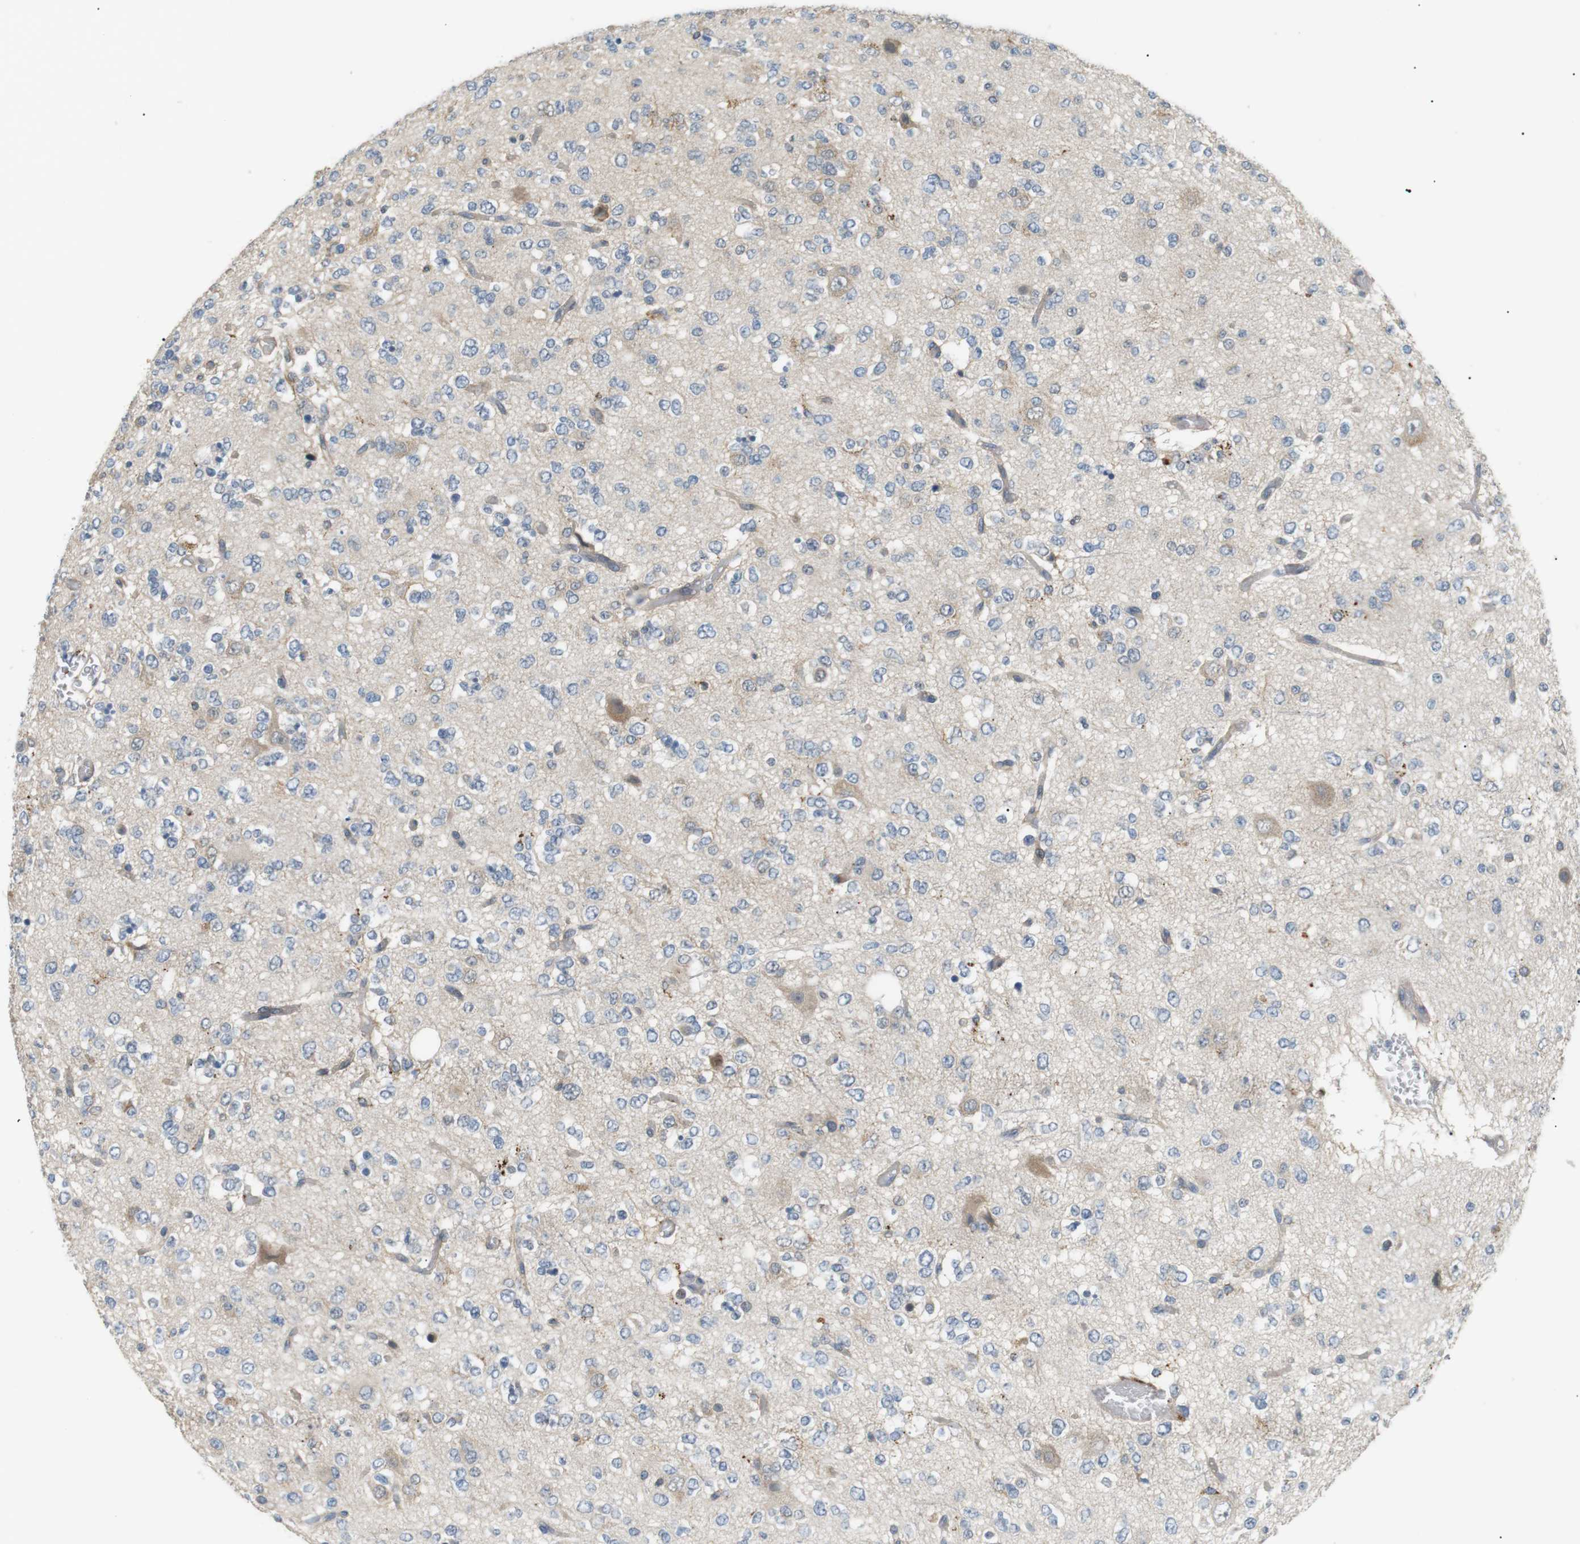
{"staining": {"intensity": "negative", "quantity": "none", "location": "none"}, "tissue": "glioma", "cell_type": "Tumor cells", "image_type": "cancer", "snomed": [{"axis": "morphology", "description": "Glioma, malignant, Low grade"}, {"axis": "topography", "description": "Brain"}], "caption": "Immunohistochemistry image of neoplastic tissue: human glioma stained with DAB (3,3'-diaminobenzidine) exhibits no significant protein staining in tumor cells.", "gene": "B4GALNT2", "patient": {"sex": "male", "age": 38}}